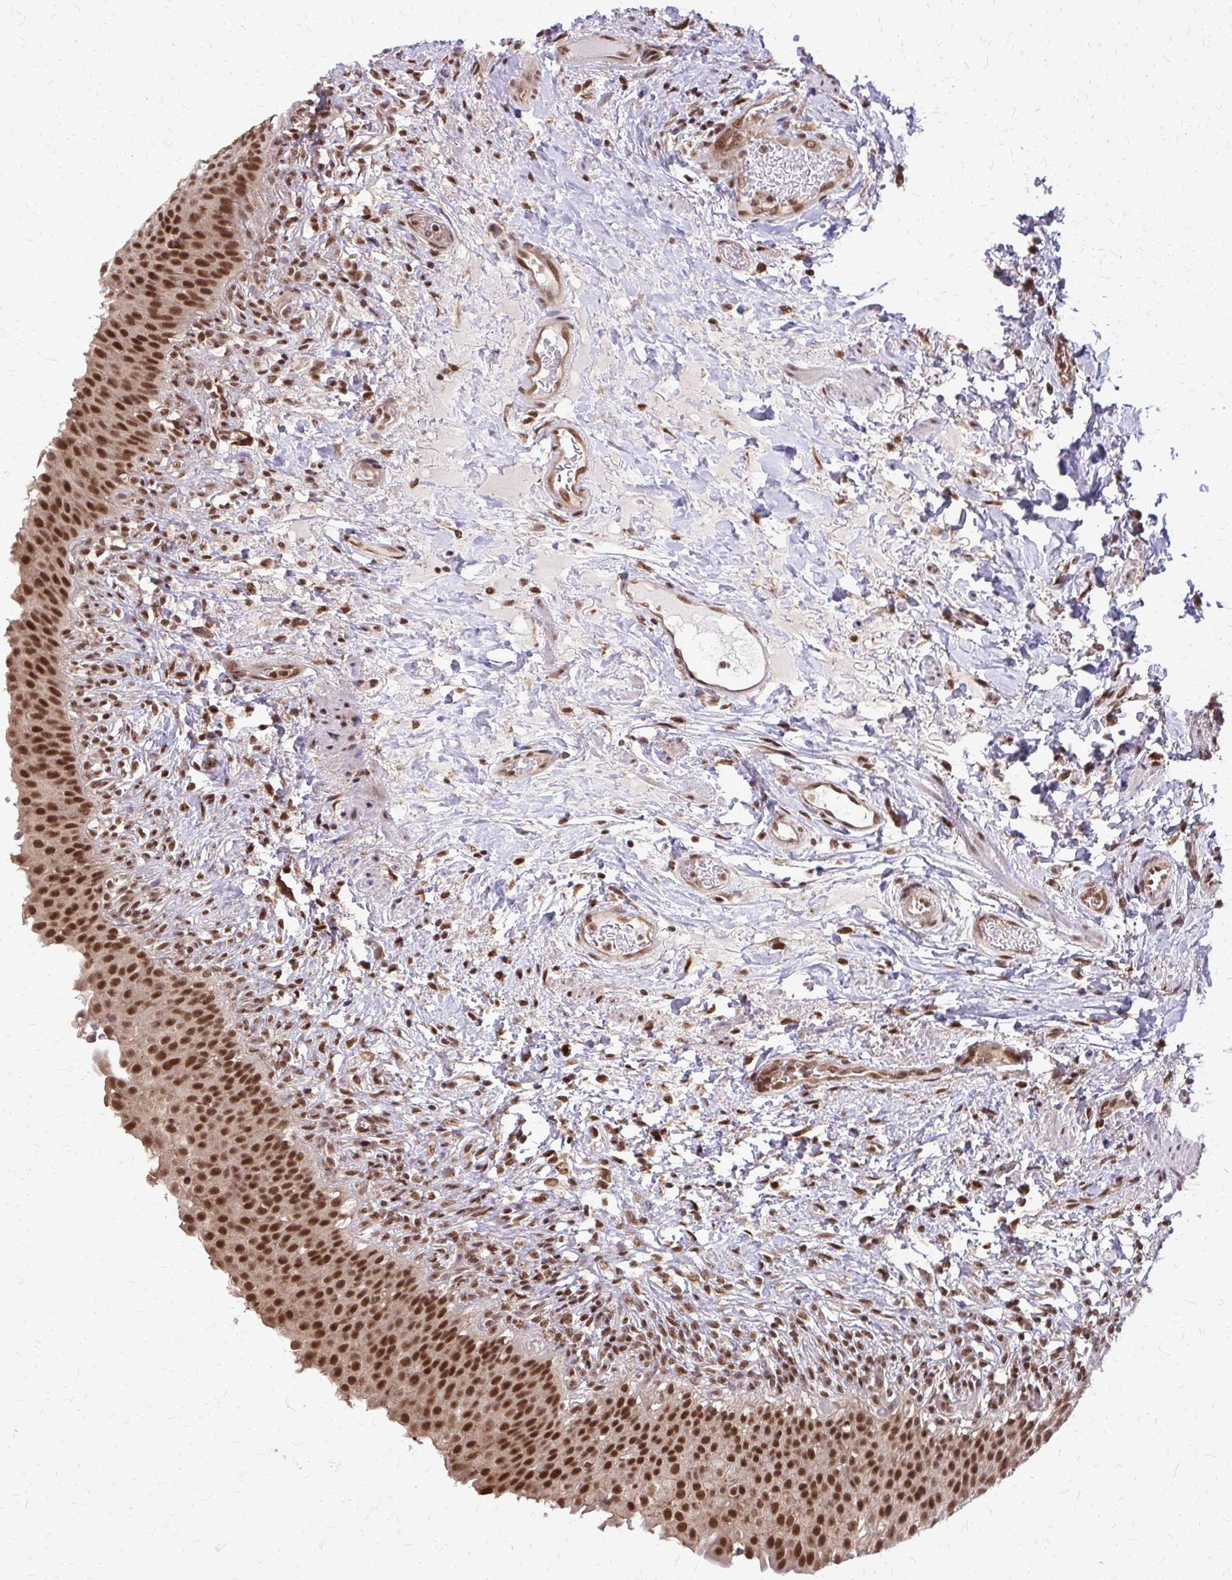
{"staining": {"intensity": "strong", "quantity": ">75%", "location": "nuclear"}, "tissue": "urinary bladder", "cell_type": "Urothelial cells", "image_type": "normal", "snomed": [{"axis": "morphology", "description": "Normal tissue, NOS"}, {"axis": "topography", "description": "Urinary bladder"}, {"axis": "topography", "description": "Peripheral nerve tissue"}], "caption": "Urothelial cells demonstrate high levels of strong nuclear expression in about >75% of cells in benign human urinary bladder.", "gene": "HDAC3", "patient": {"sex": "female", "age": 60}}